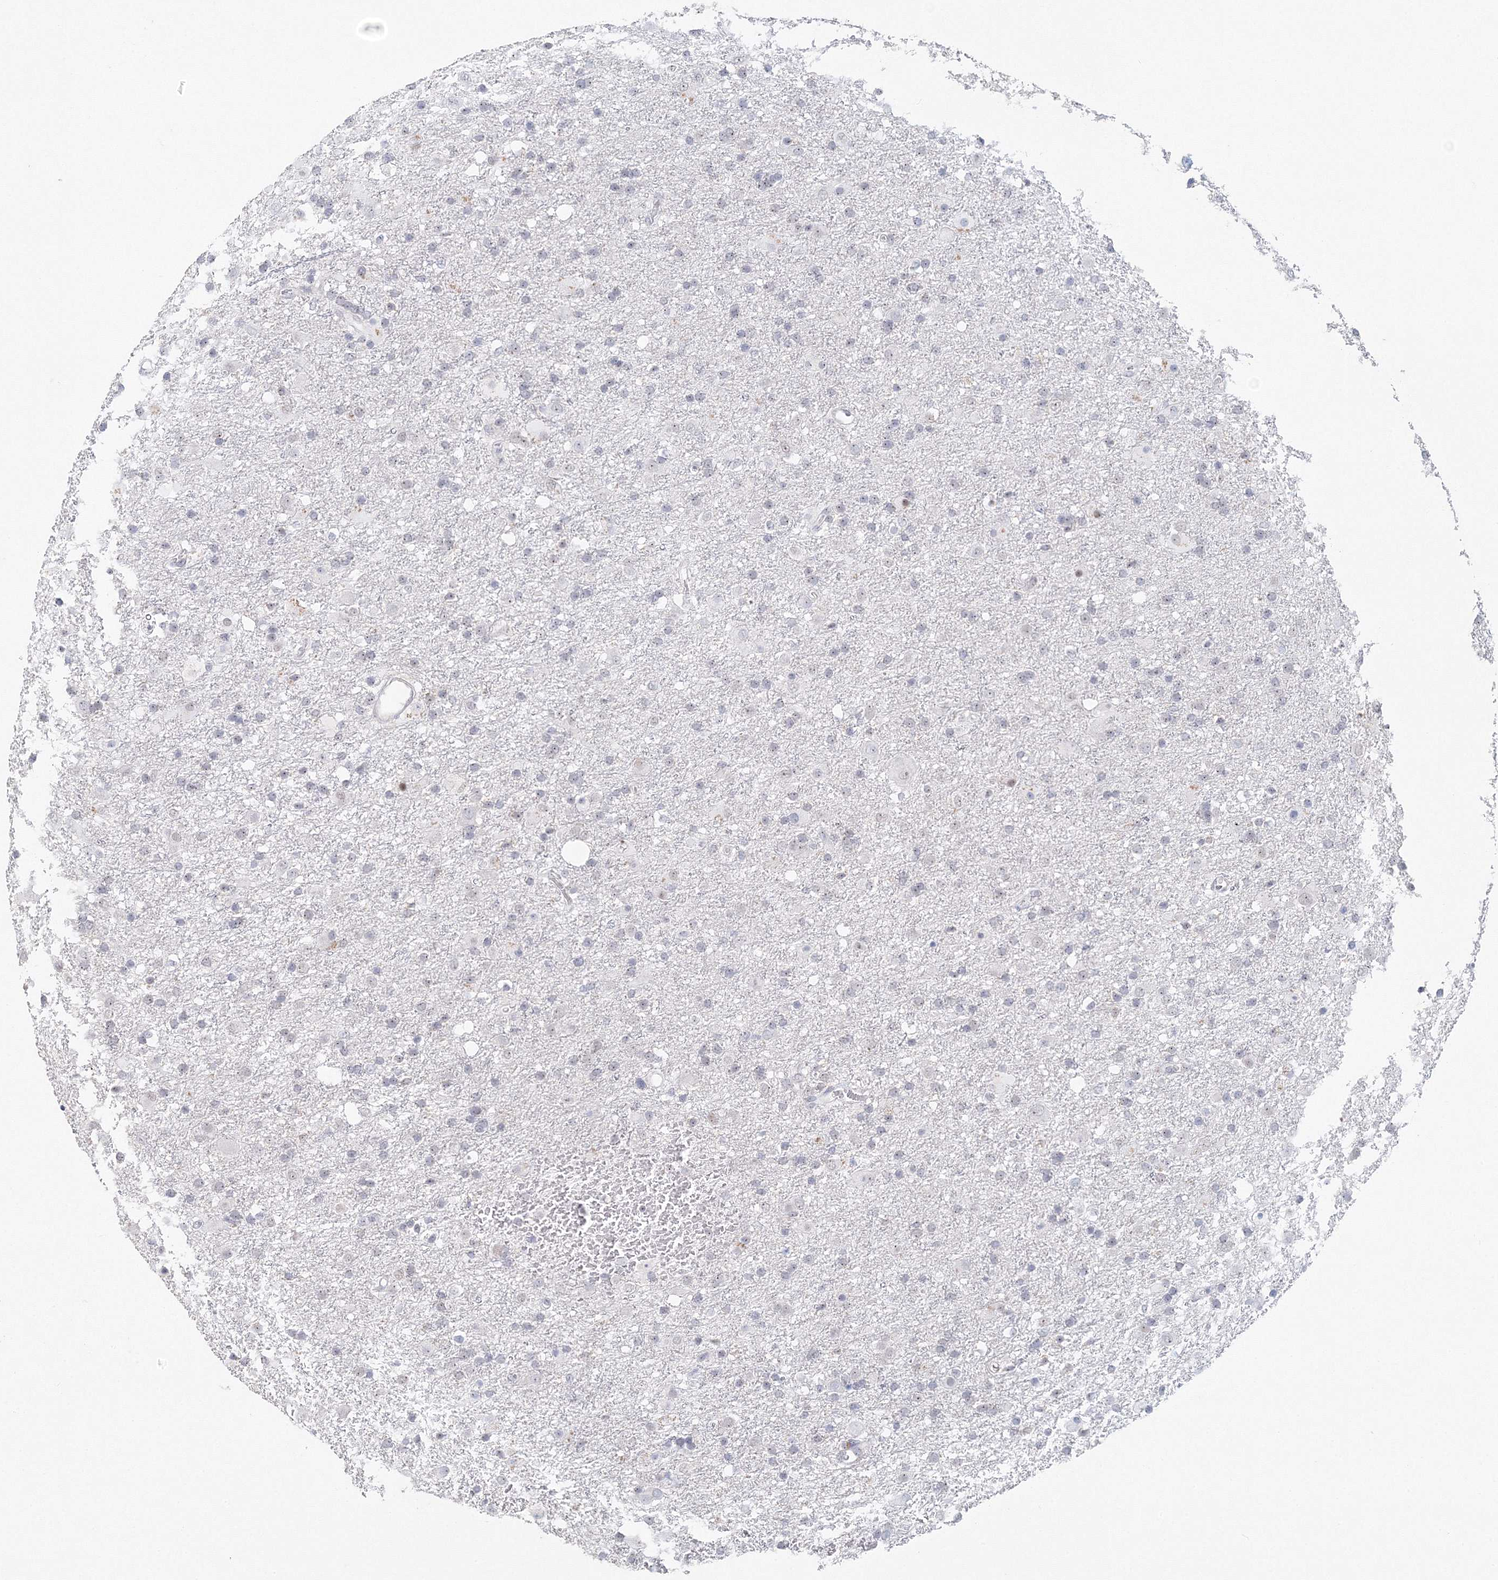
{"staining": {"intensity": "negative", "quantity": "none", "location": "none"}, "tissue": "glioma", "cell_type": "Tumor cells", "image_type": "cancer", "snomed": [{"axis": "morphology", "description": "Glioma, malignant, Low grade"}, {"axis": "topography", "description": "Brain"}], "caption": "Glioma stained for a protein using IHC shows no positivity tumor cells.", "gene": "SIRT7", "patient": {"sex": "male", "age": 65}}